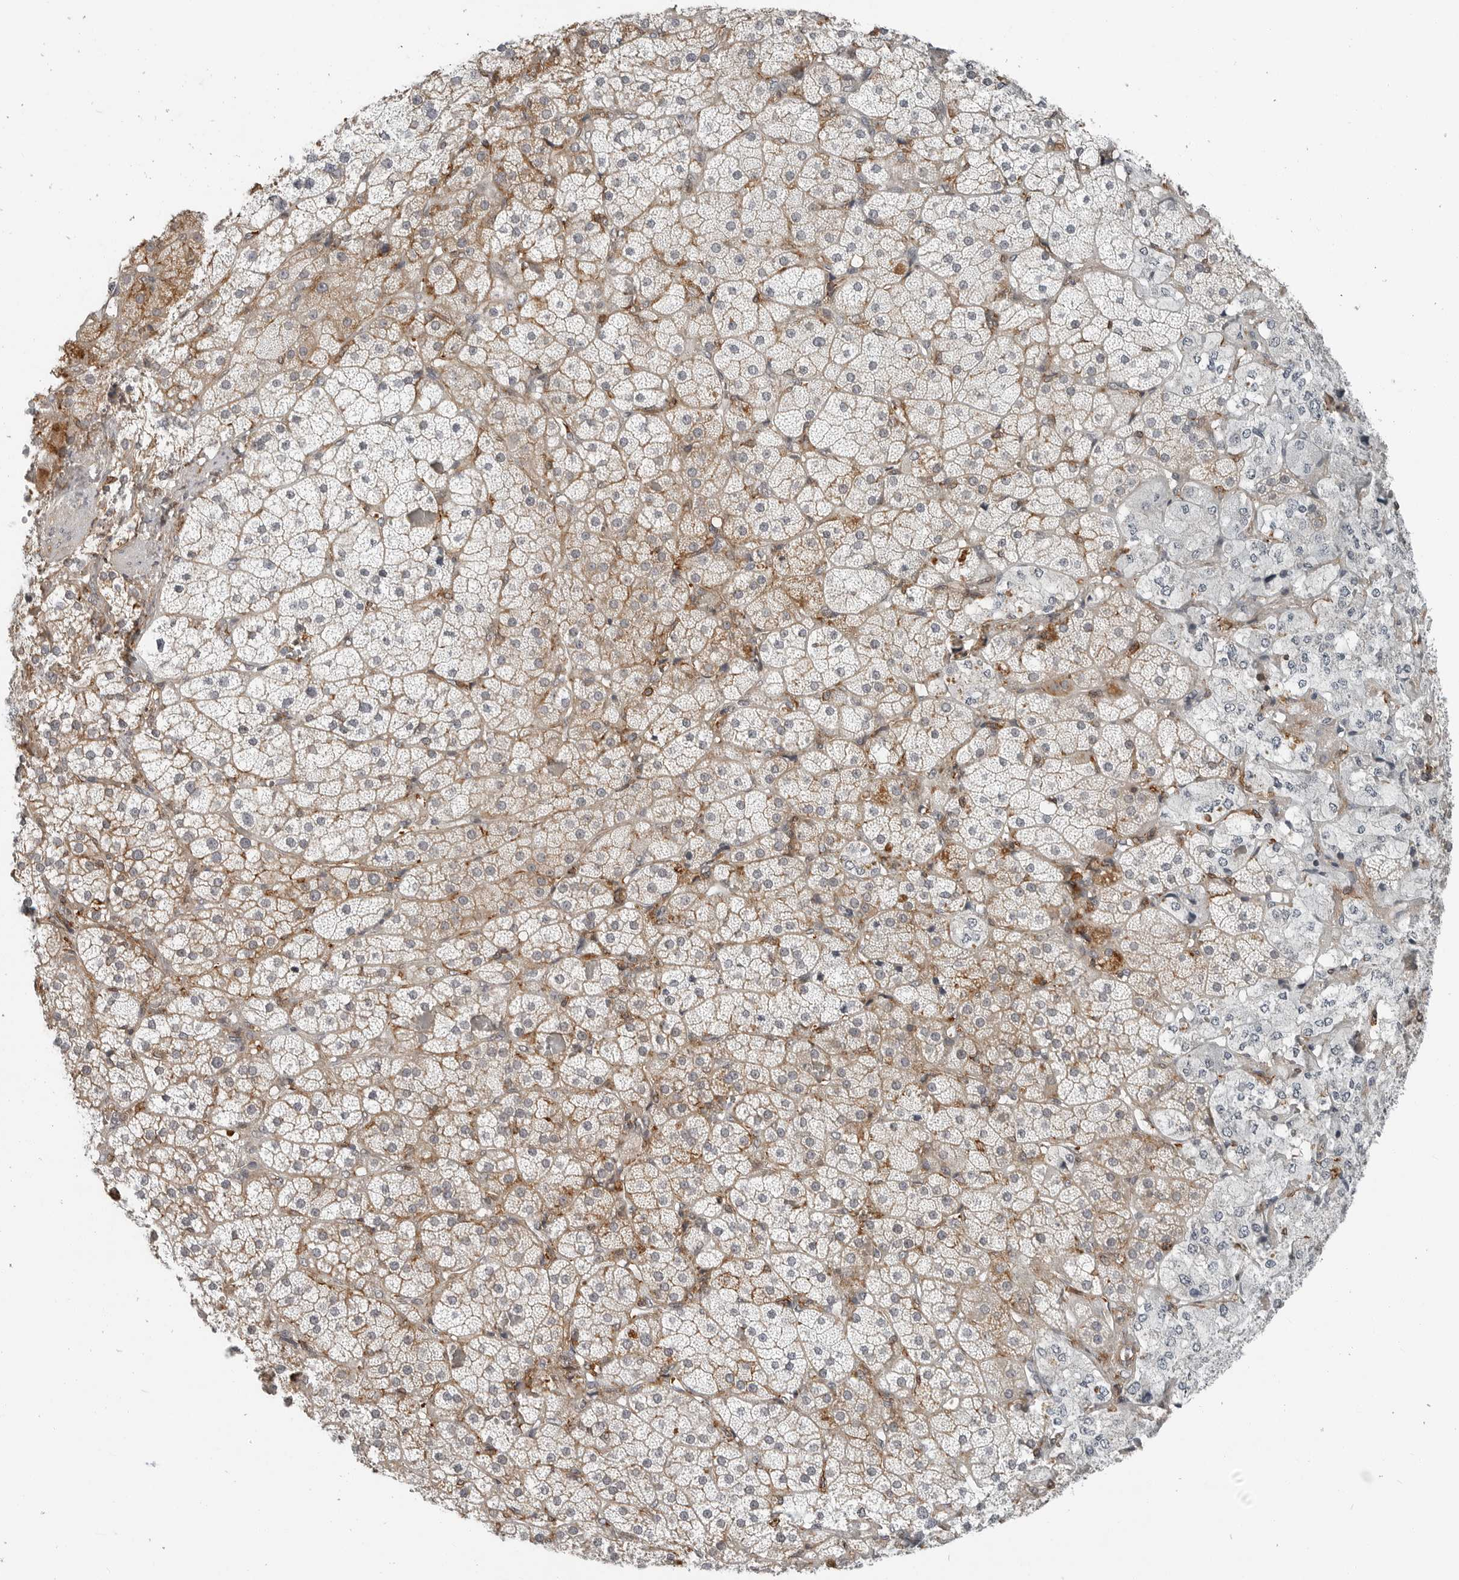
{"staining": {"intensity": "moderate", "quantity": "25%-75%", "location": "cytoplasmic/membranous"}, "tissue": "adrenal gland", "cell_type": "Glandular cells", "image_type": "normal", "snomed": [{"axis": "morphology", "description": "Normal tissue, NOS"}, {"axis": "topography", "description": "Adrenal gland"}], "caption": "Adrenal gland stained for a protein (brown) reveals moderate cytoplasmic/membranous positive positivity in about 25%-75% of glandular cells.", "gene": "LEFTY2", "patient": {"sex": "male", "age": 57}}